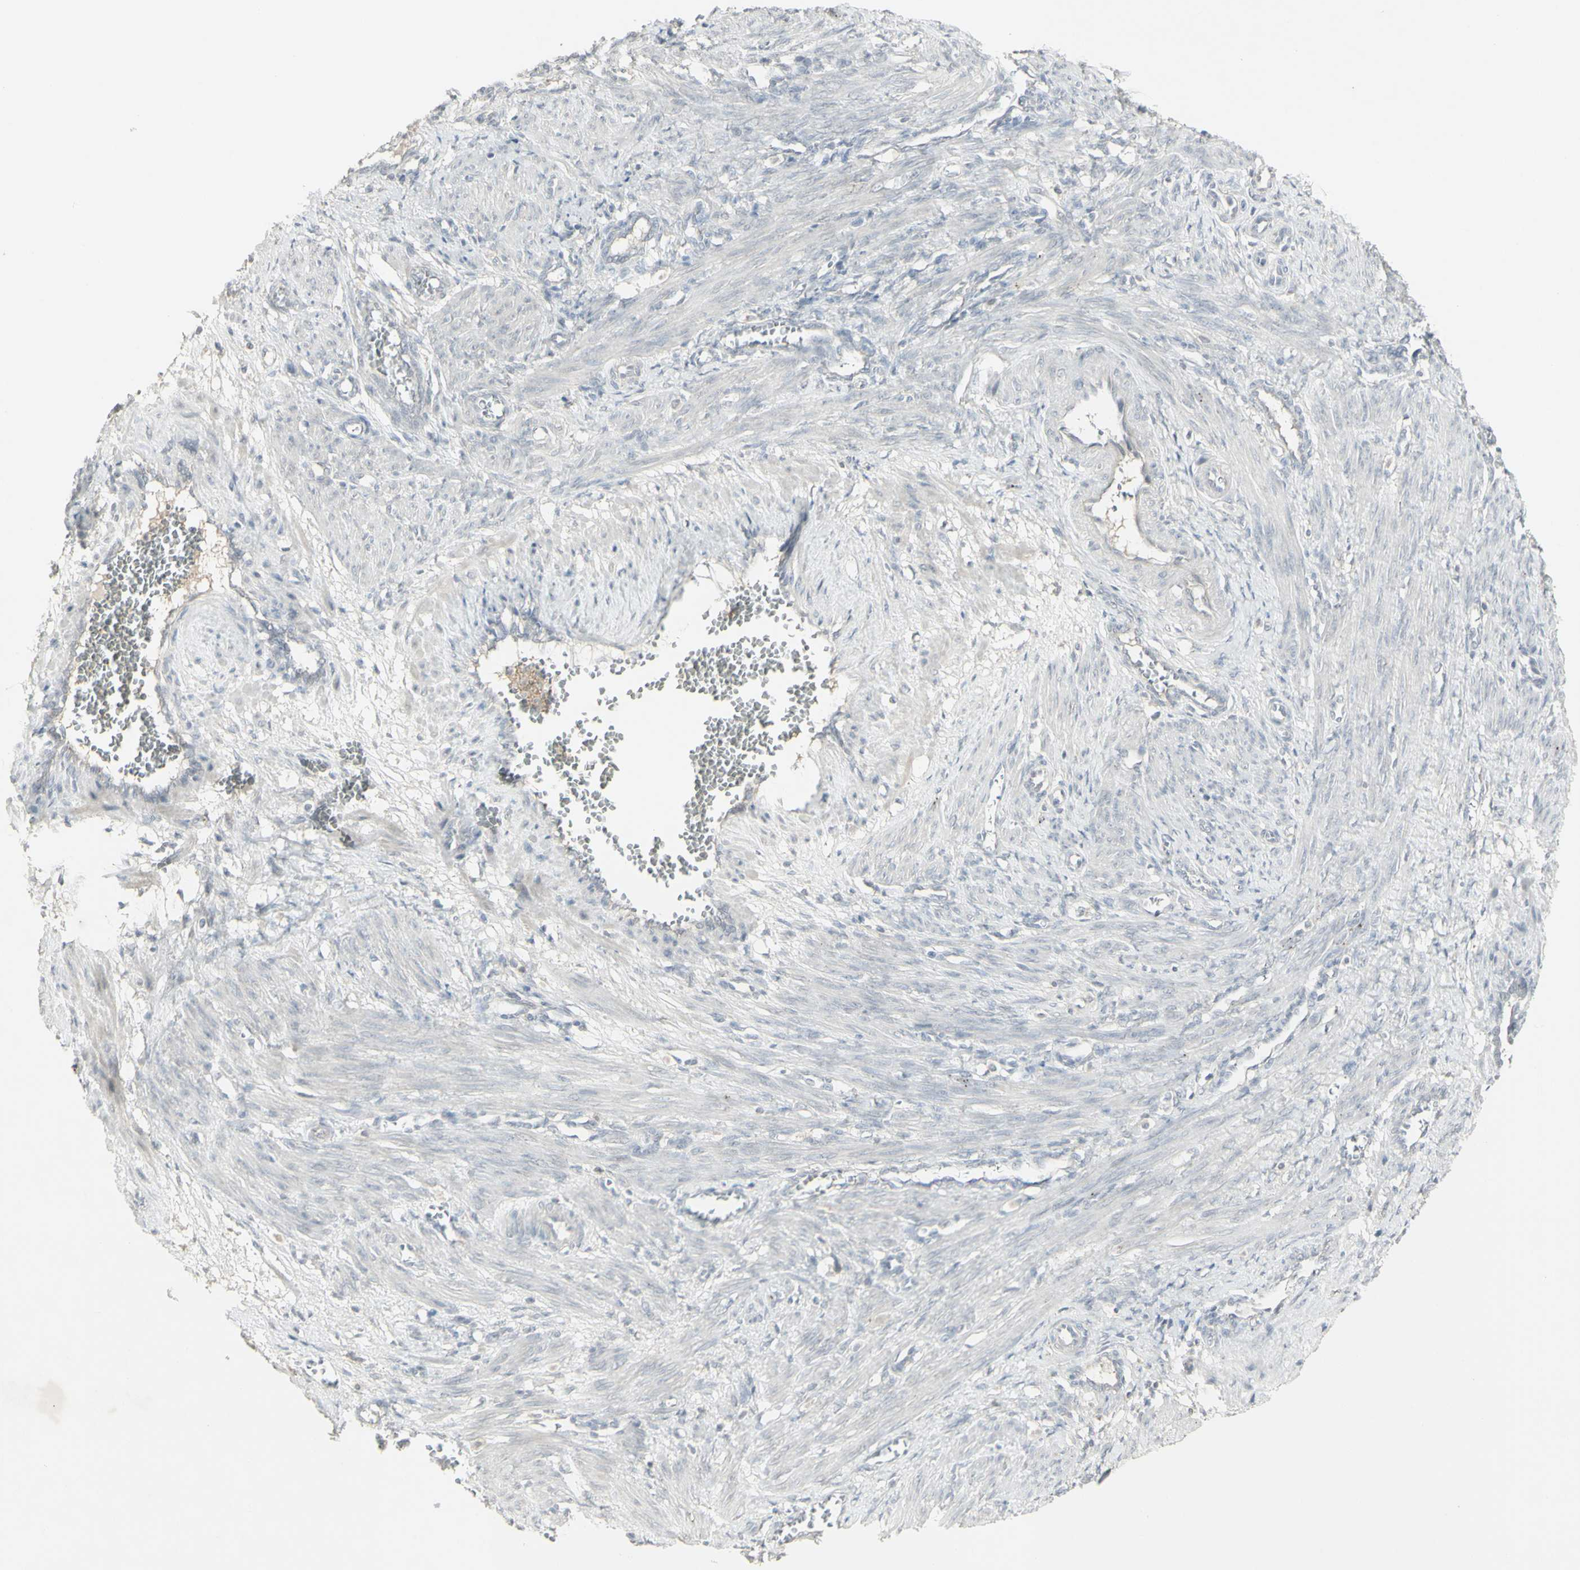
{"staining": {"intensity": "negative", "quantity": "none", "location": "none"}, "tissue": "smooth muscle", "cell_type": "Smooth muscle cells", "image_type": "normal", "snomed": [{"axis": "morphology", "description": "Normal tissue, NOS"}, {"axis": "topography", "description": "Endometrium"}], "caption": "This histopathology image is of normal smooth muscle stained with immunohistochemistry (IHC) to label a protein in brown with the nuclei are counter-stained blue. There is no expression in smooth muscle cells. Brightfield microscopy of immunohistochemistry stained with DAB (brown) and hematoxylin (blue), captured at high magnification.", "gene": "C1orf116", "patient": {"sex": "female", "age": 33}}